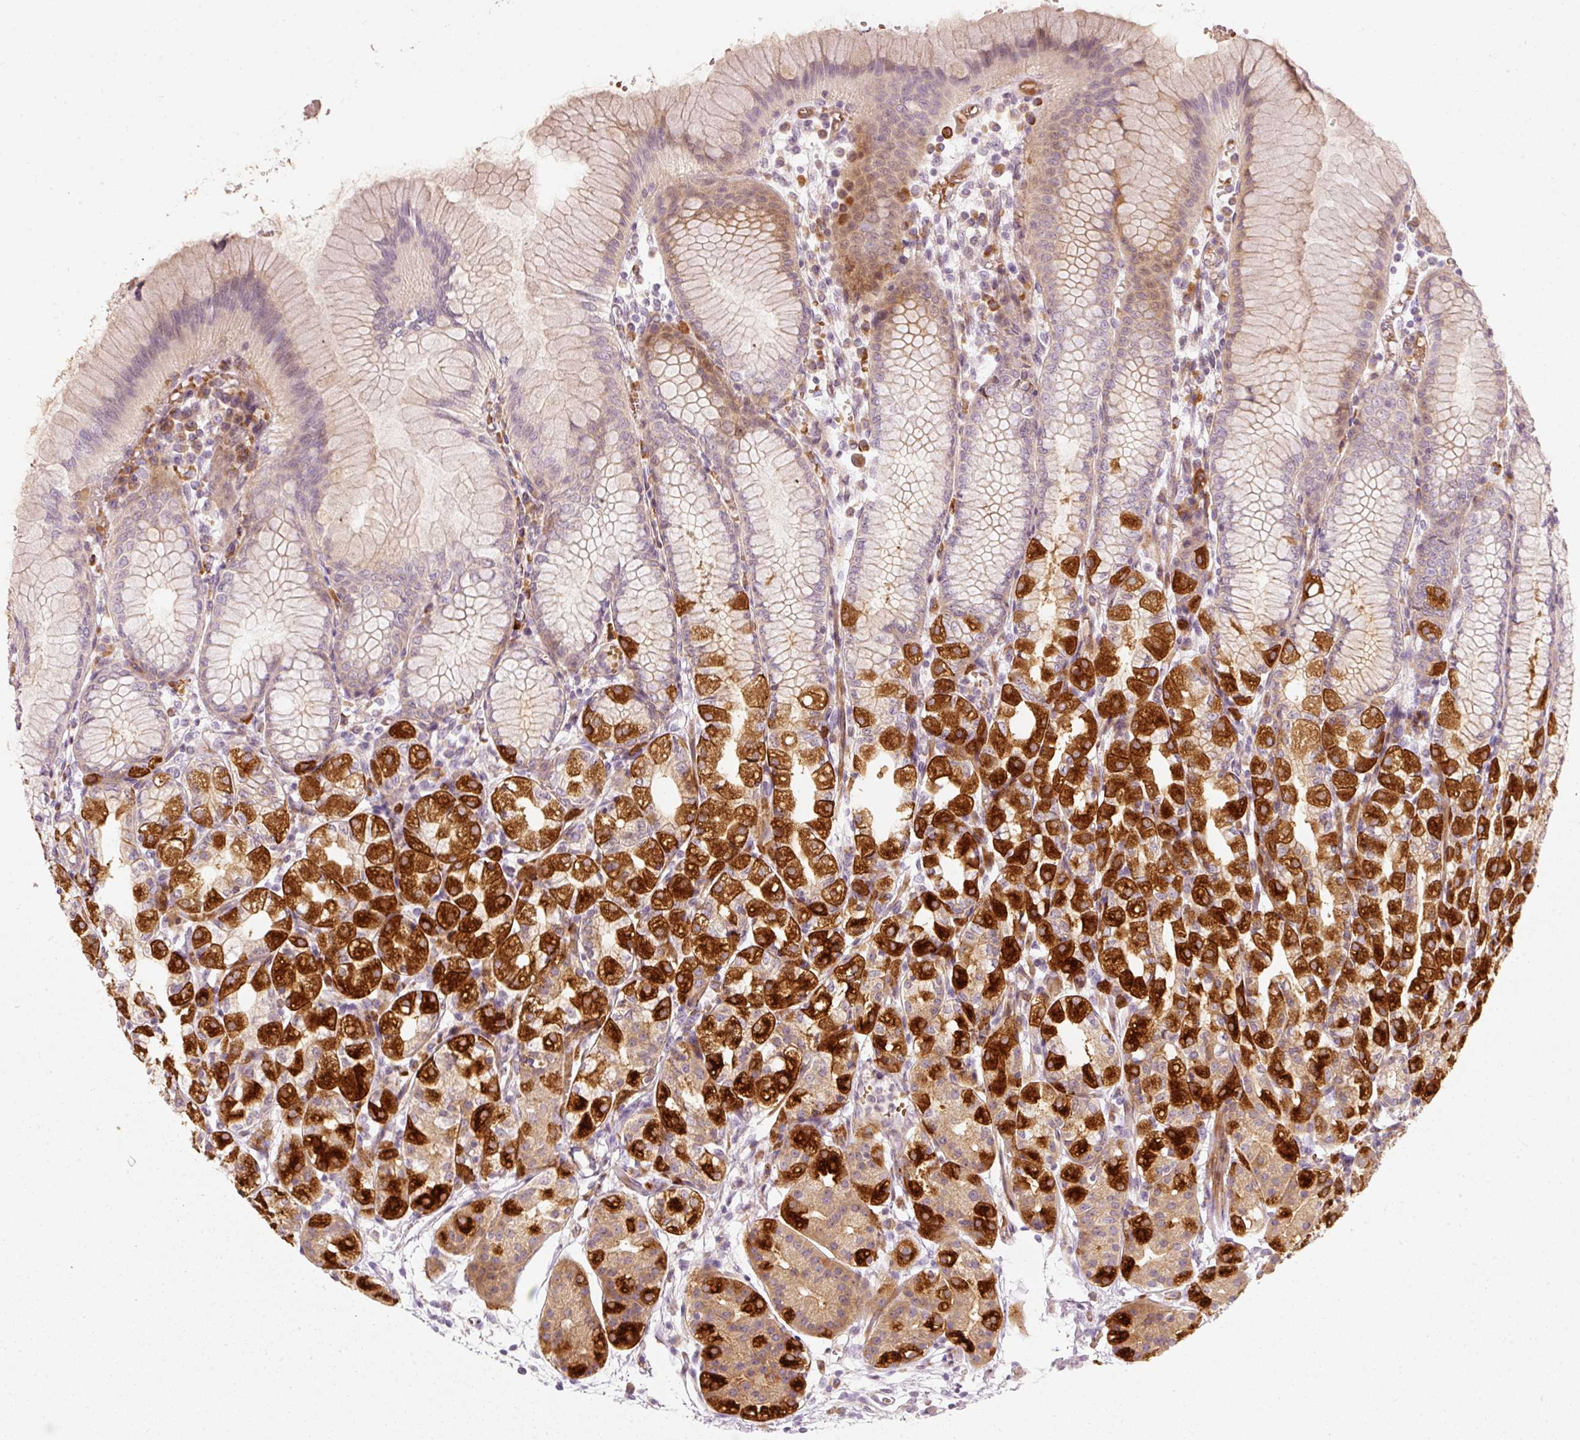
{"staining": {"intensity": "strong", "quantity": "25%-75%", "location": "cytoplasmic/membranous"}, "tissue": "stomach", "cell_type": "Glandular cells", "image_type": "normal", "snomed": [{"axis": "morphology", "description": "Normal tissue, NOS"}, {"axis": "topography", "description": "Stomach"}], "caption": "The photomicrograph displays immunohistochemical staining of normal stomach. There is strong cytoplasmic/membranous staining is seen in about 25%-75% of glandular cells.", "gene": "KCNQ1", "patient": {"sex": "female", "age": 57}}